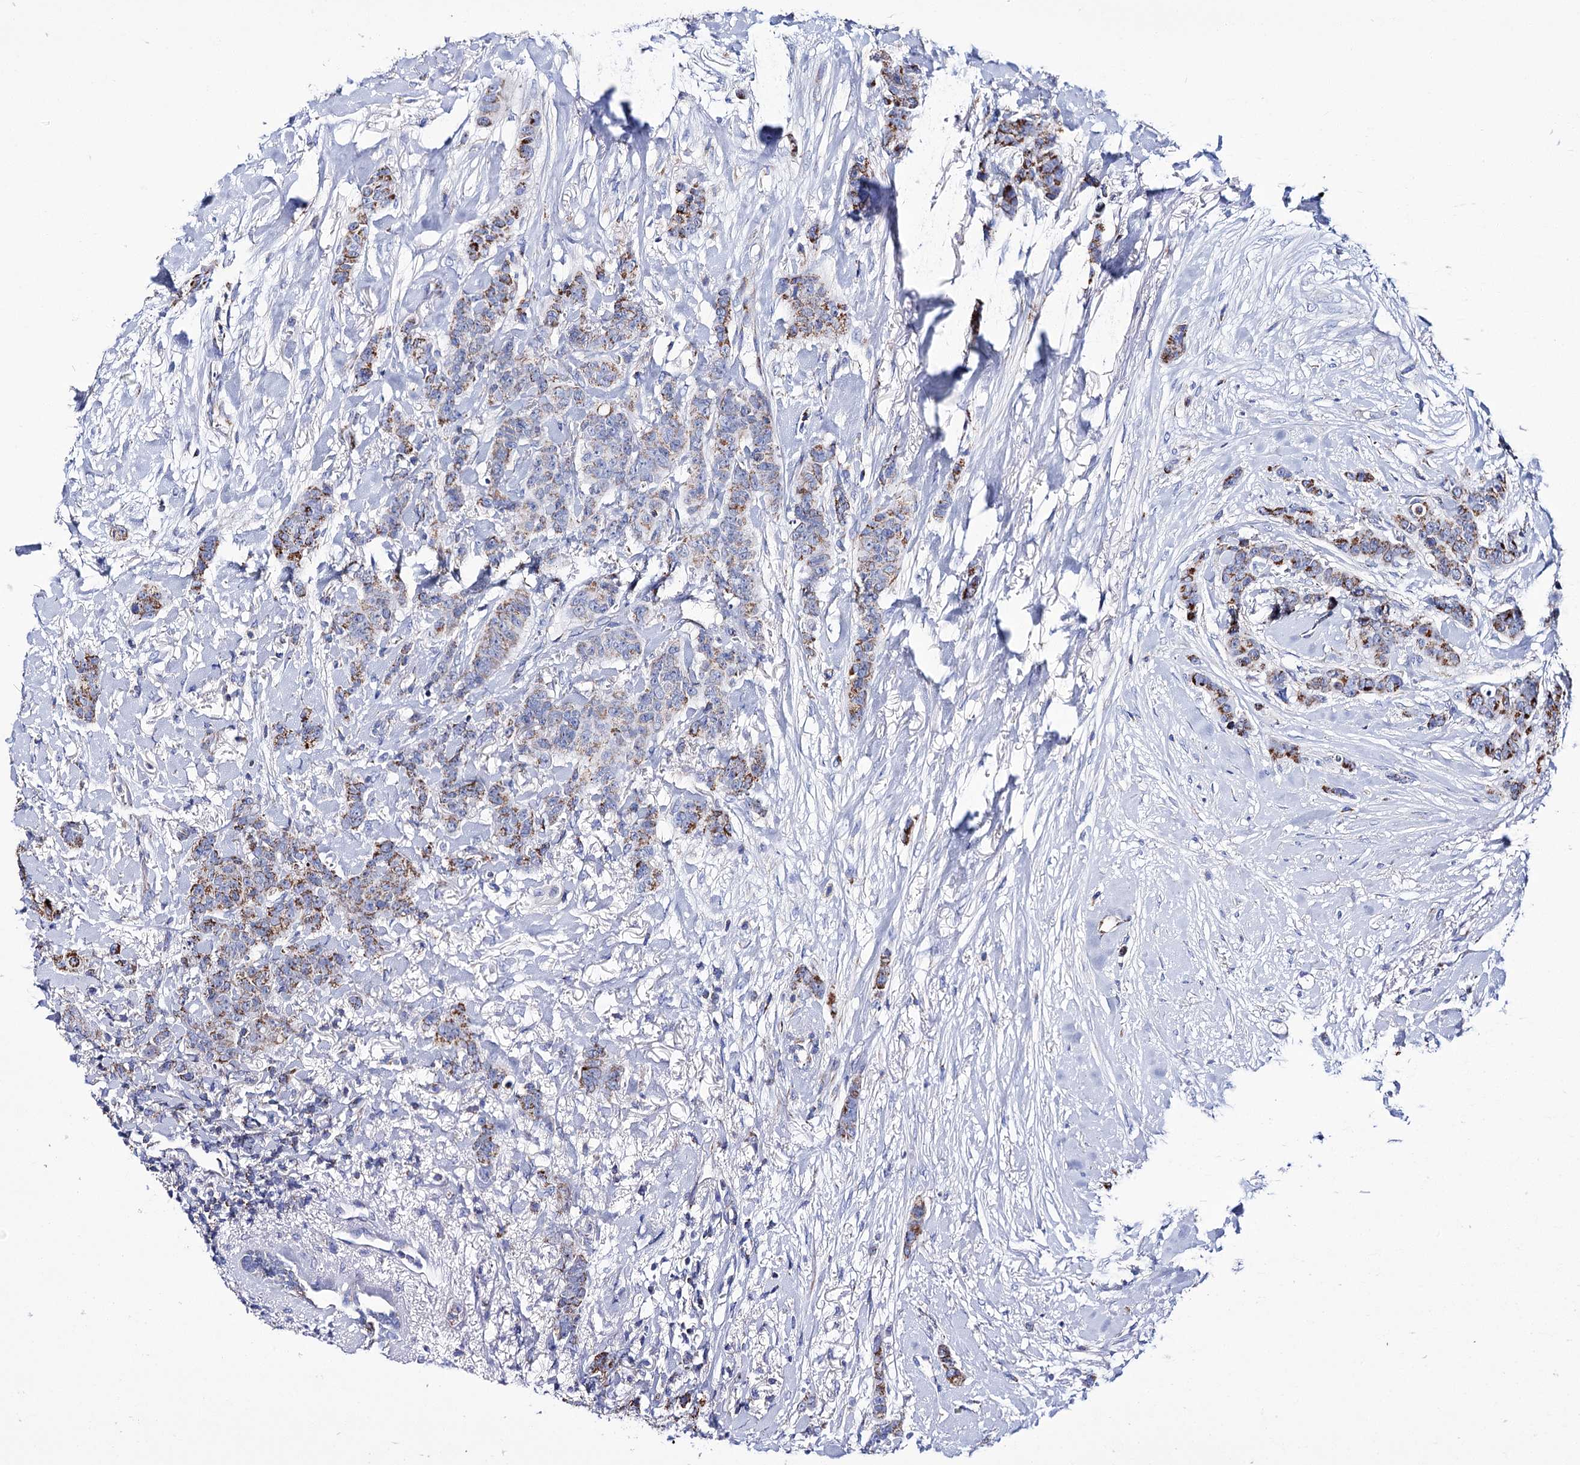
{"staining": {"intensity": "moderate", "quantity": ">75%", "location": "cytoplasmic/membranous"}, "tissue": "breast cancer", "cell_type": "Tumor cells", "image_type": "cancer", "snomed": [{"axis": "morphology", "description": "Duct carcinoma"}, {"axis": "topography", "description": "Breast"}], "caption": "A medium amount of moderate cytoplasmic/membranous positivity is identified in about >75% of tumor cells in breast cancer (intraductal carcinoma) tissue. (brown staining indicates protein expression, while blue staining denotes nuclei).", "gene": "UBASH3B", "patient": {"sex": "female", "age": 40}}